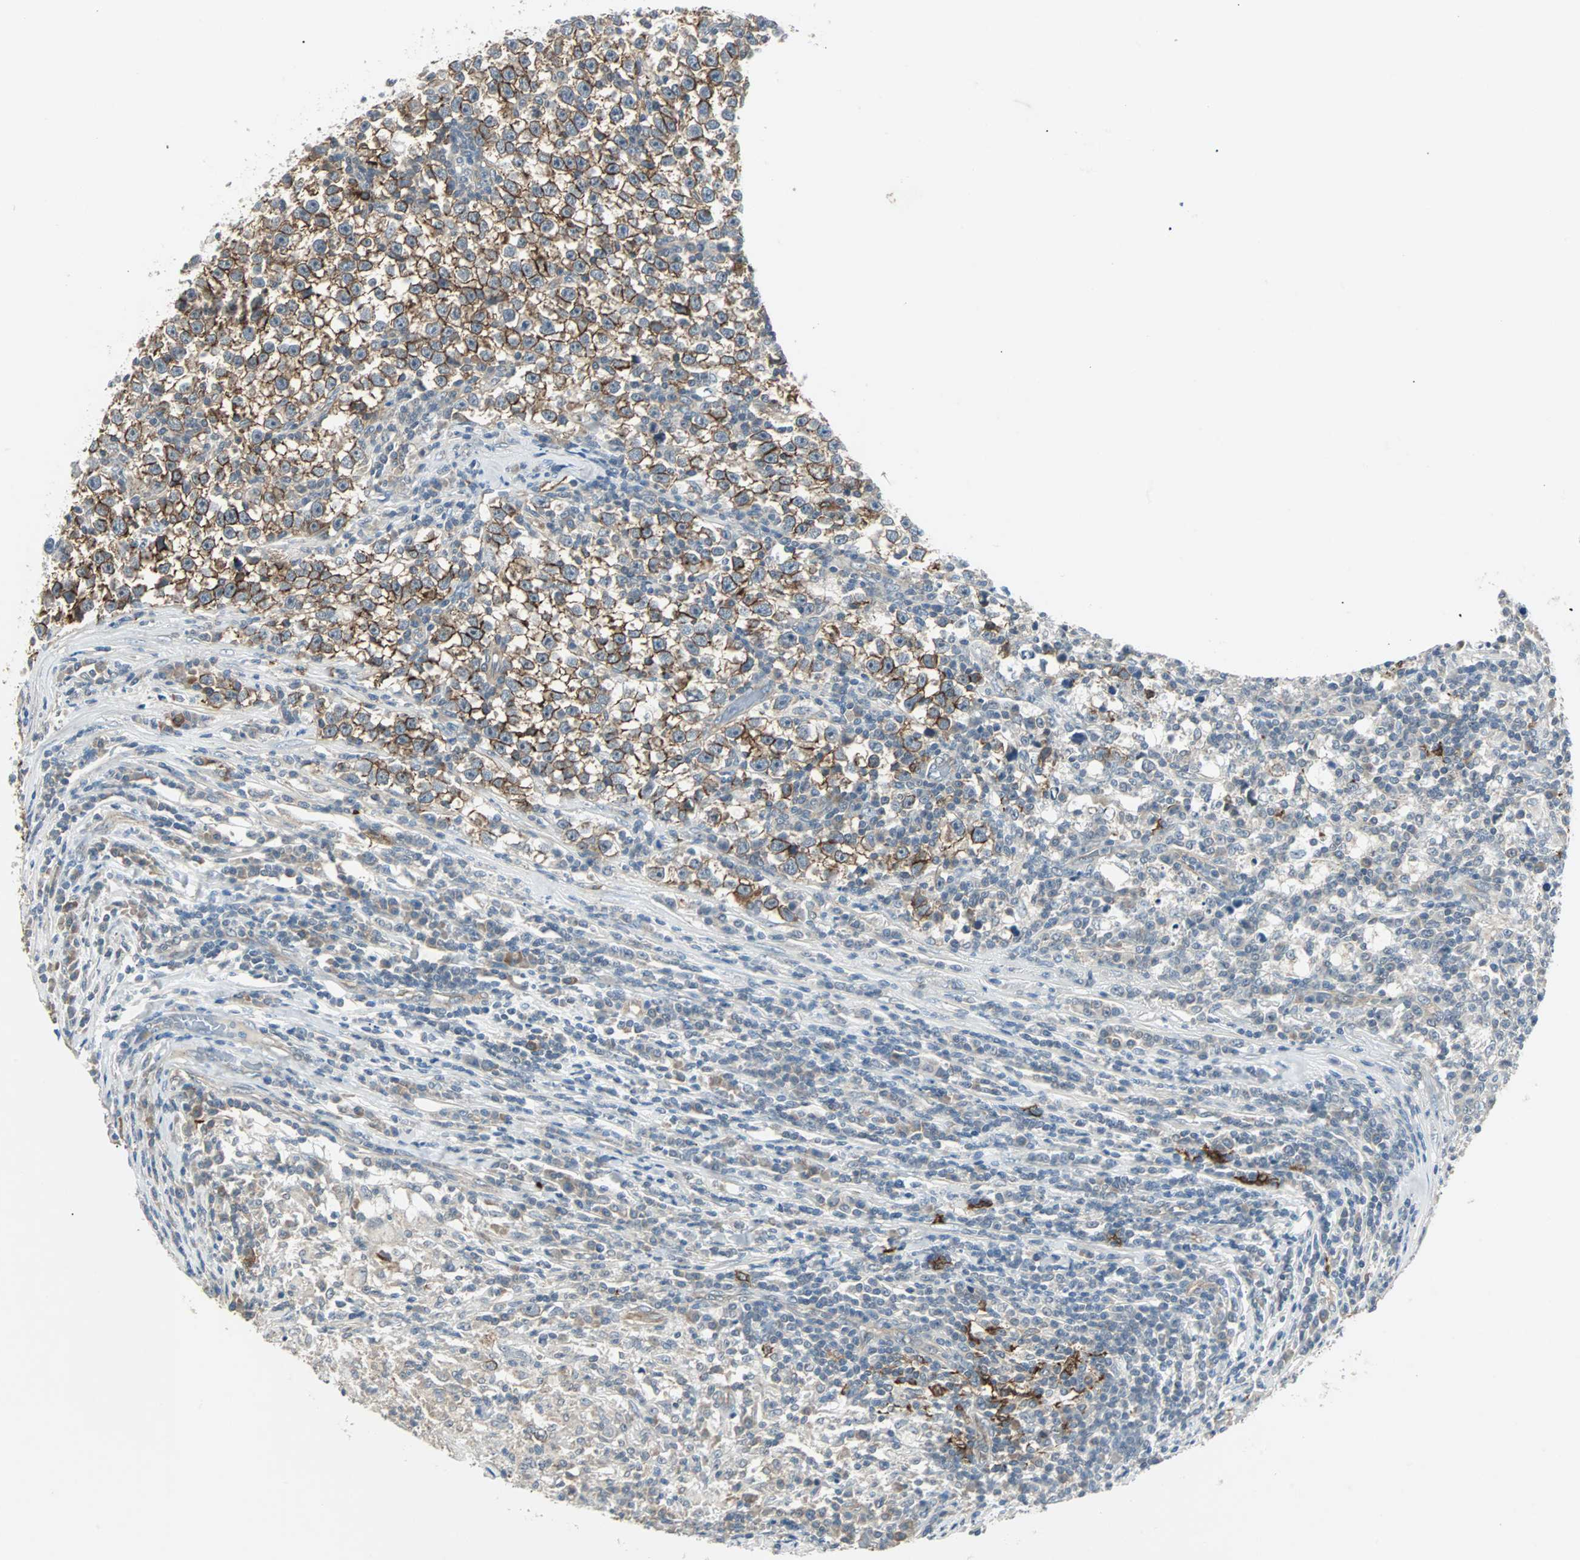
{"staining": {"intensity": "moderate", "quantity": ">75%", "location": "cytoplasmic/membranous"}, "tissue": "testis cancer", "cell_type": "Tumor cells", "image_type": "cancer", "snomed": [{"axis": "morphology", "description": "Seminoma, NOS"}, {"axis": "topography", "description": "Testis"}], "caption": "High-magnification brightfield microscopy of testis seminoma stained with DAB (brown) and counterstained with hematoxylin (blue). tumor cells exhibit moderate cytoplasmic/membranous expression is present in about>75% of cells.", "gene": "CMC2", "patient": {"sex": "male", "age": 43}}